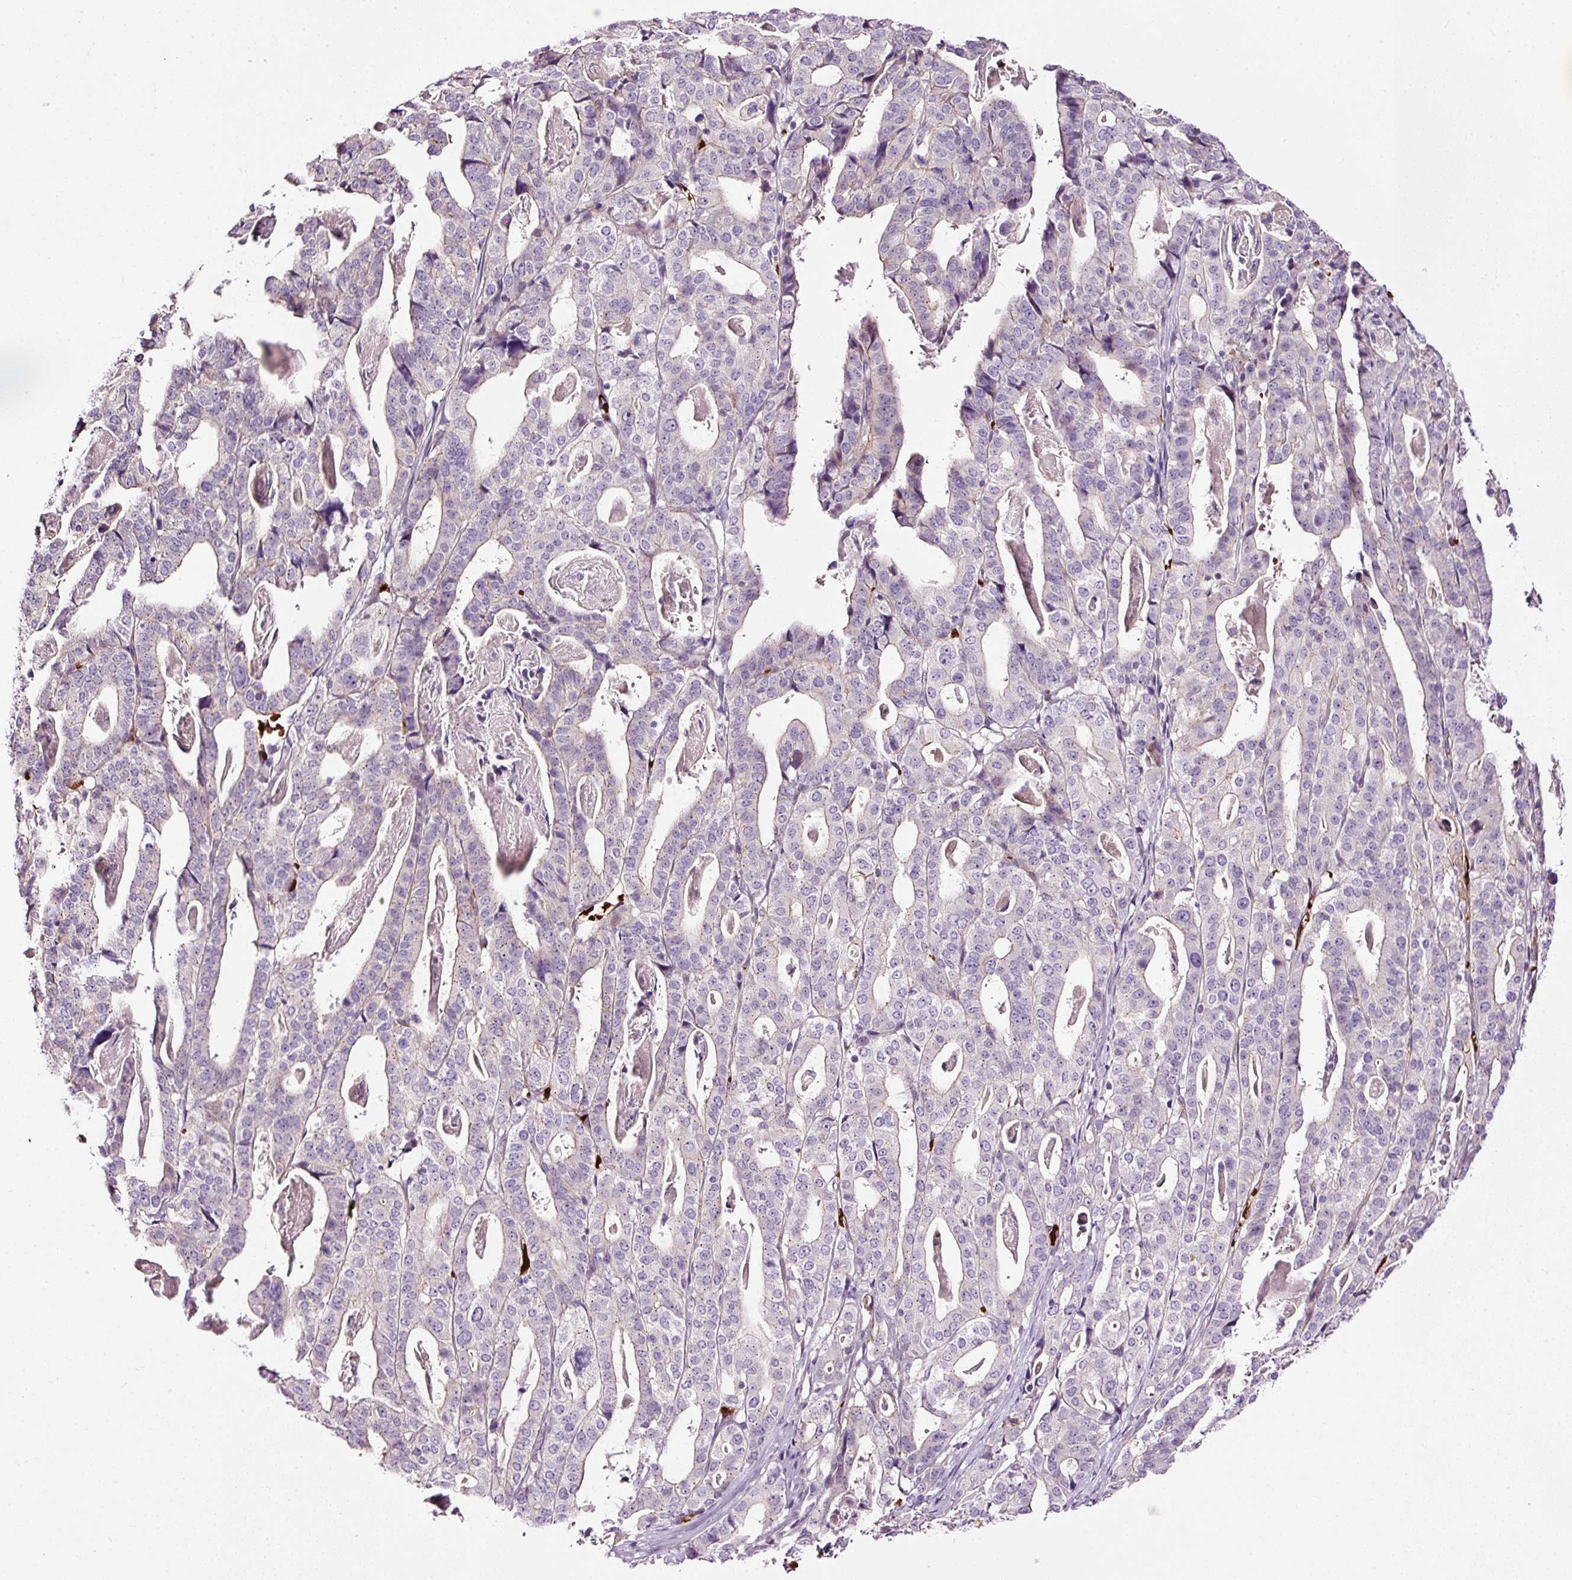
{"staining": {"intensity": "negative", "quantity": "none", "location": "none"}, "tissue": "stomach cancer", "cell_type": "Tumor cells", "image_type": "cancer", "snomed": [{"axis": "morphology", "description": "Adenocarcinoma, NOS"}, {"axis": "topography", "description": "Stomach"}], "caption": "An immunohistochemistry (IHC) image of adenocarcinoma (stomach) is shown. There is no staining in tumor cells of adenocarcinoma (stomach).", "gene": "USHBP1", "patient": {"sex": "male", "age": 48}}